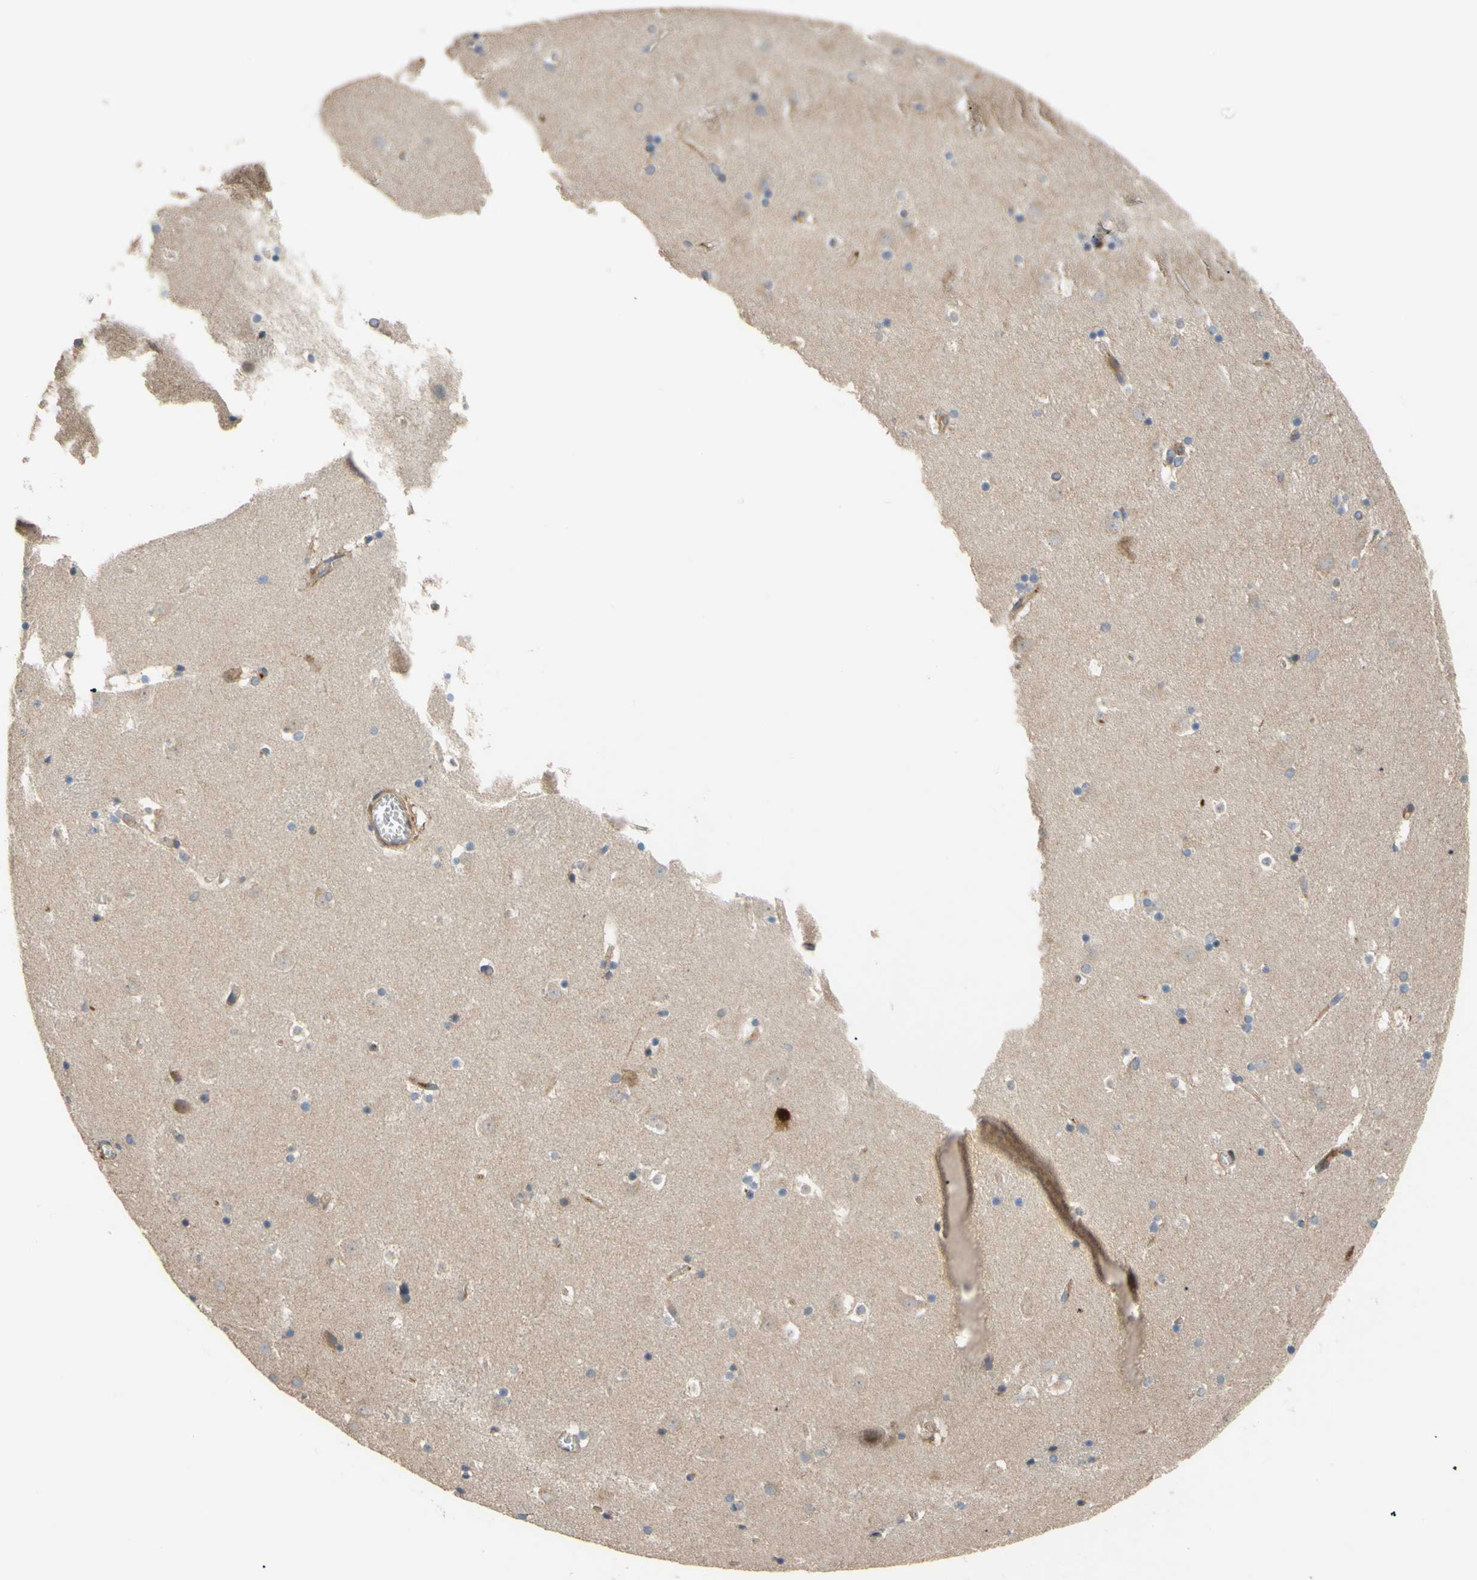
{"staining": {"intensity": "weak", "quantity": "25%-75%", "location": "cytoplasmic/membranous"}, "tissue": "caudate", "cell_type": "Glial cells", "image_type": "normal", "snomed": [{"axis": "morphology", "description": "Normal tissue, NOS"}, {"axis": "topography", "description": "Lateral ventricle wall"}], "caption": "Immunohistochemistry staining of normal caudate, which displays low levels of weak cytoplasmic/membranous expression in about 25%-75% of glial cells indicating weak cytoplasmic/membranous protein positivity. The staining was performed using DAB (3,3'-diaminobenzidine) (brown) for protein detection and nuclei were counterstained in hematoxylin (blue).", "gene": "SPTLC1", "patient": {"sex": "male", "age": 45}}